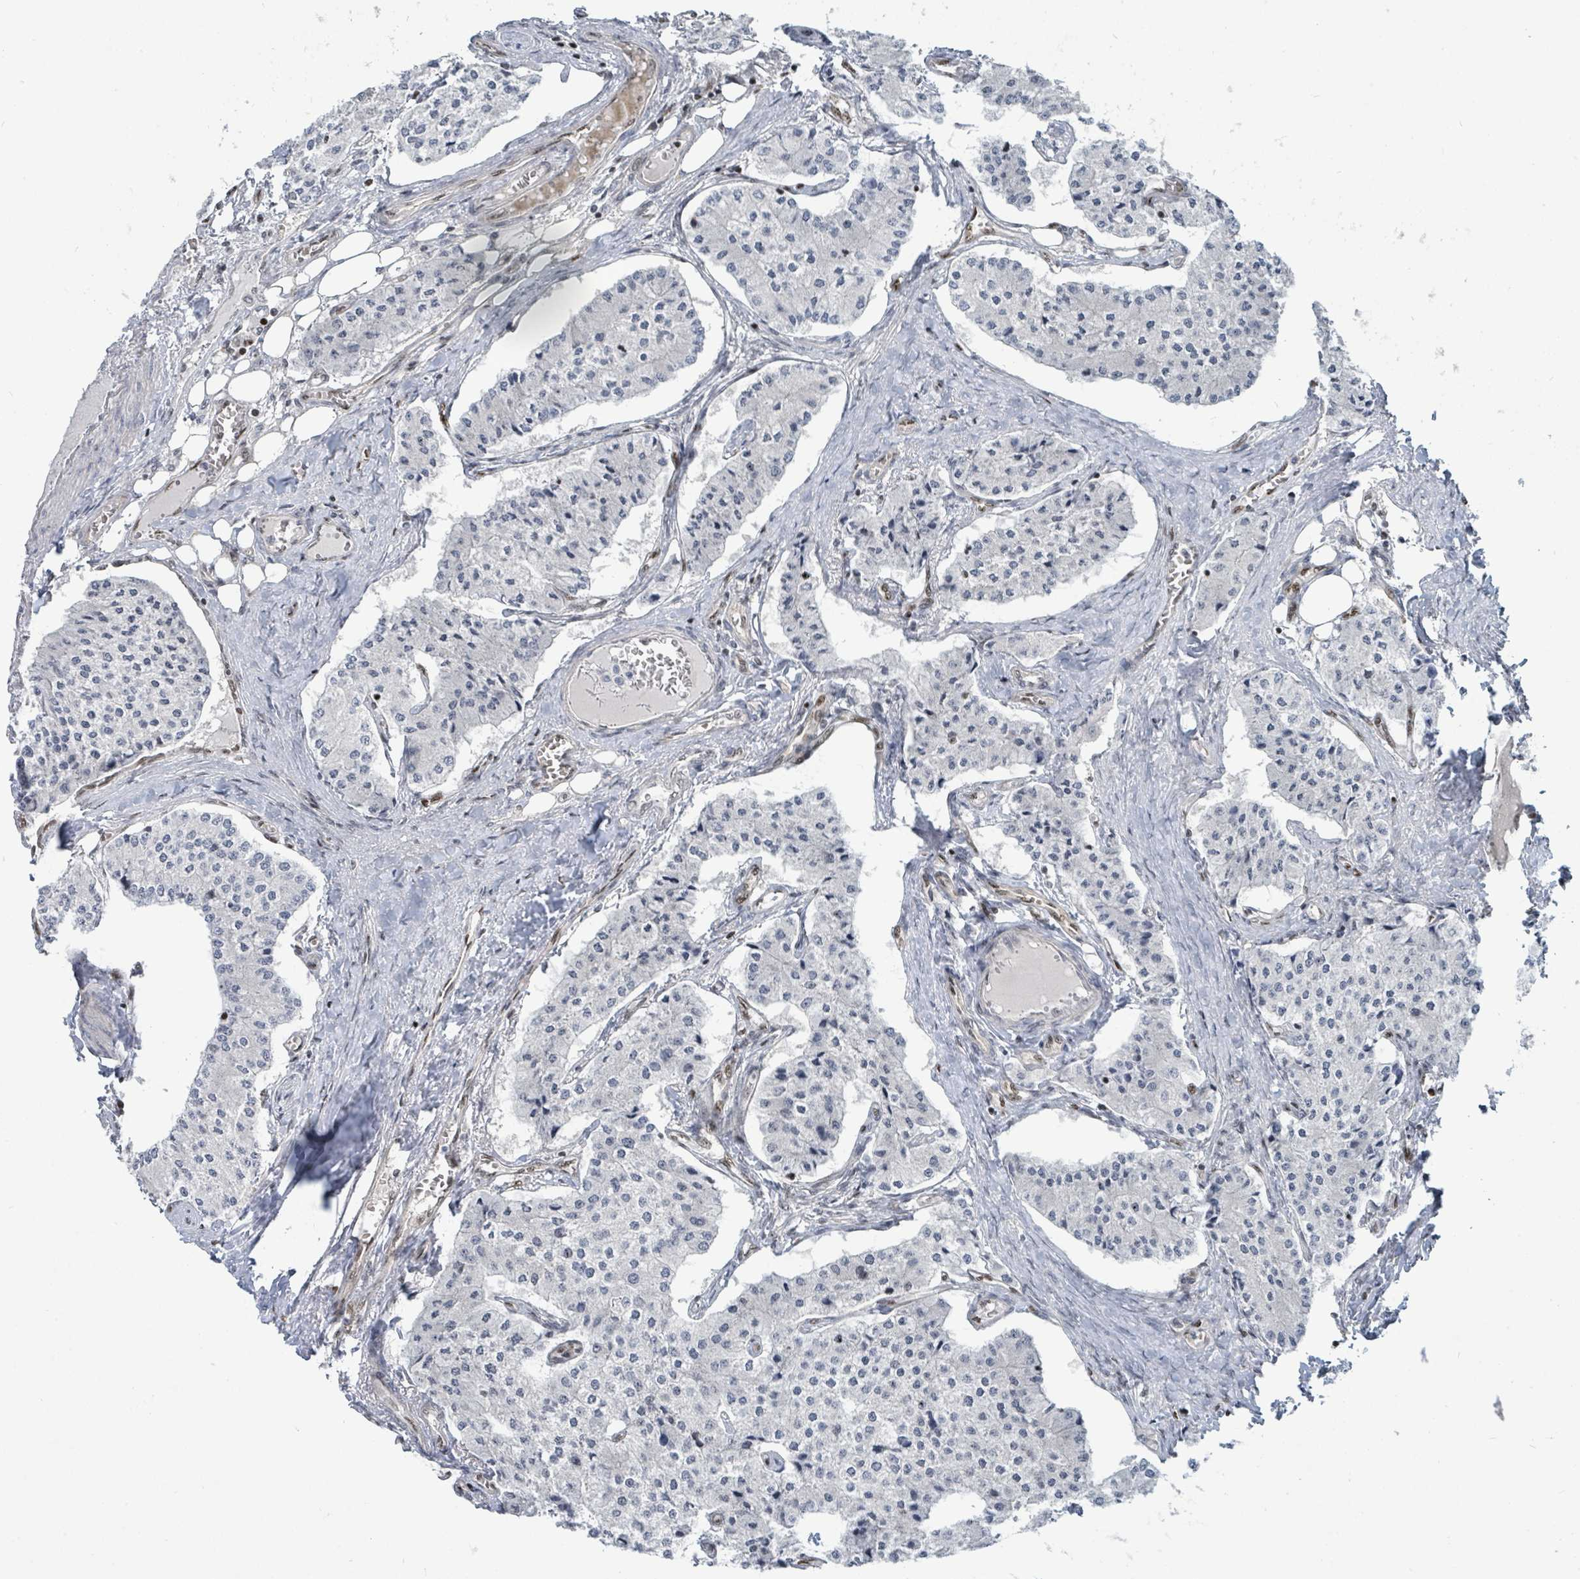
{"staining": {"intensity": "negative", "quantity": "none", "location": "none"}, "tissue": "carcinoid", "cell_type": "Tumor cells", "image_type": "cancer", "snomed": [{"axis": "morphology", "description": "Carcinoid, malignant, NOS"}, {"axis": "topography", "description": "Colon"}], "caption": "There is no significant positivity in tumor cells of carcinoid. (Stains: DAB (3,3'-diaminobenzidine) immunohistochemistry (IHC) with hematoxylin counter stain, Microscopy: brightfield microscopy at high magnification).", "gene": "SUMO4", "patient": {"sex": "female", "age": 52}}